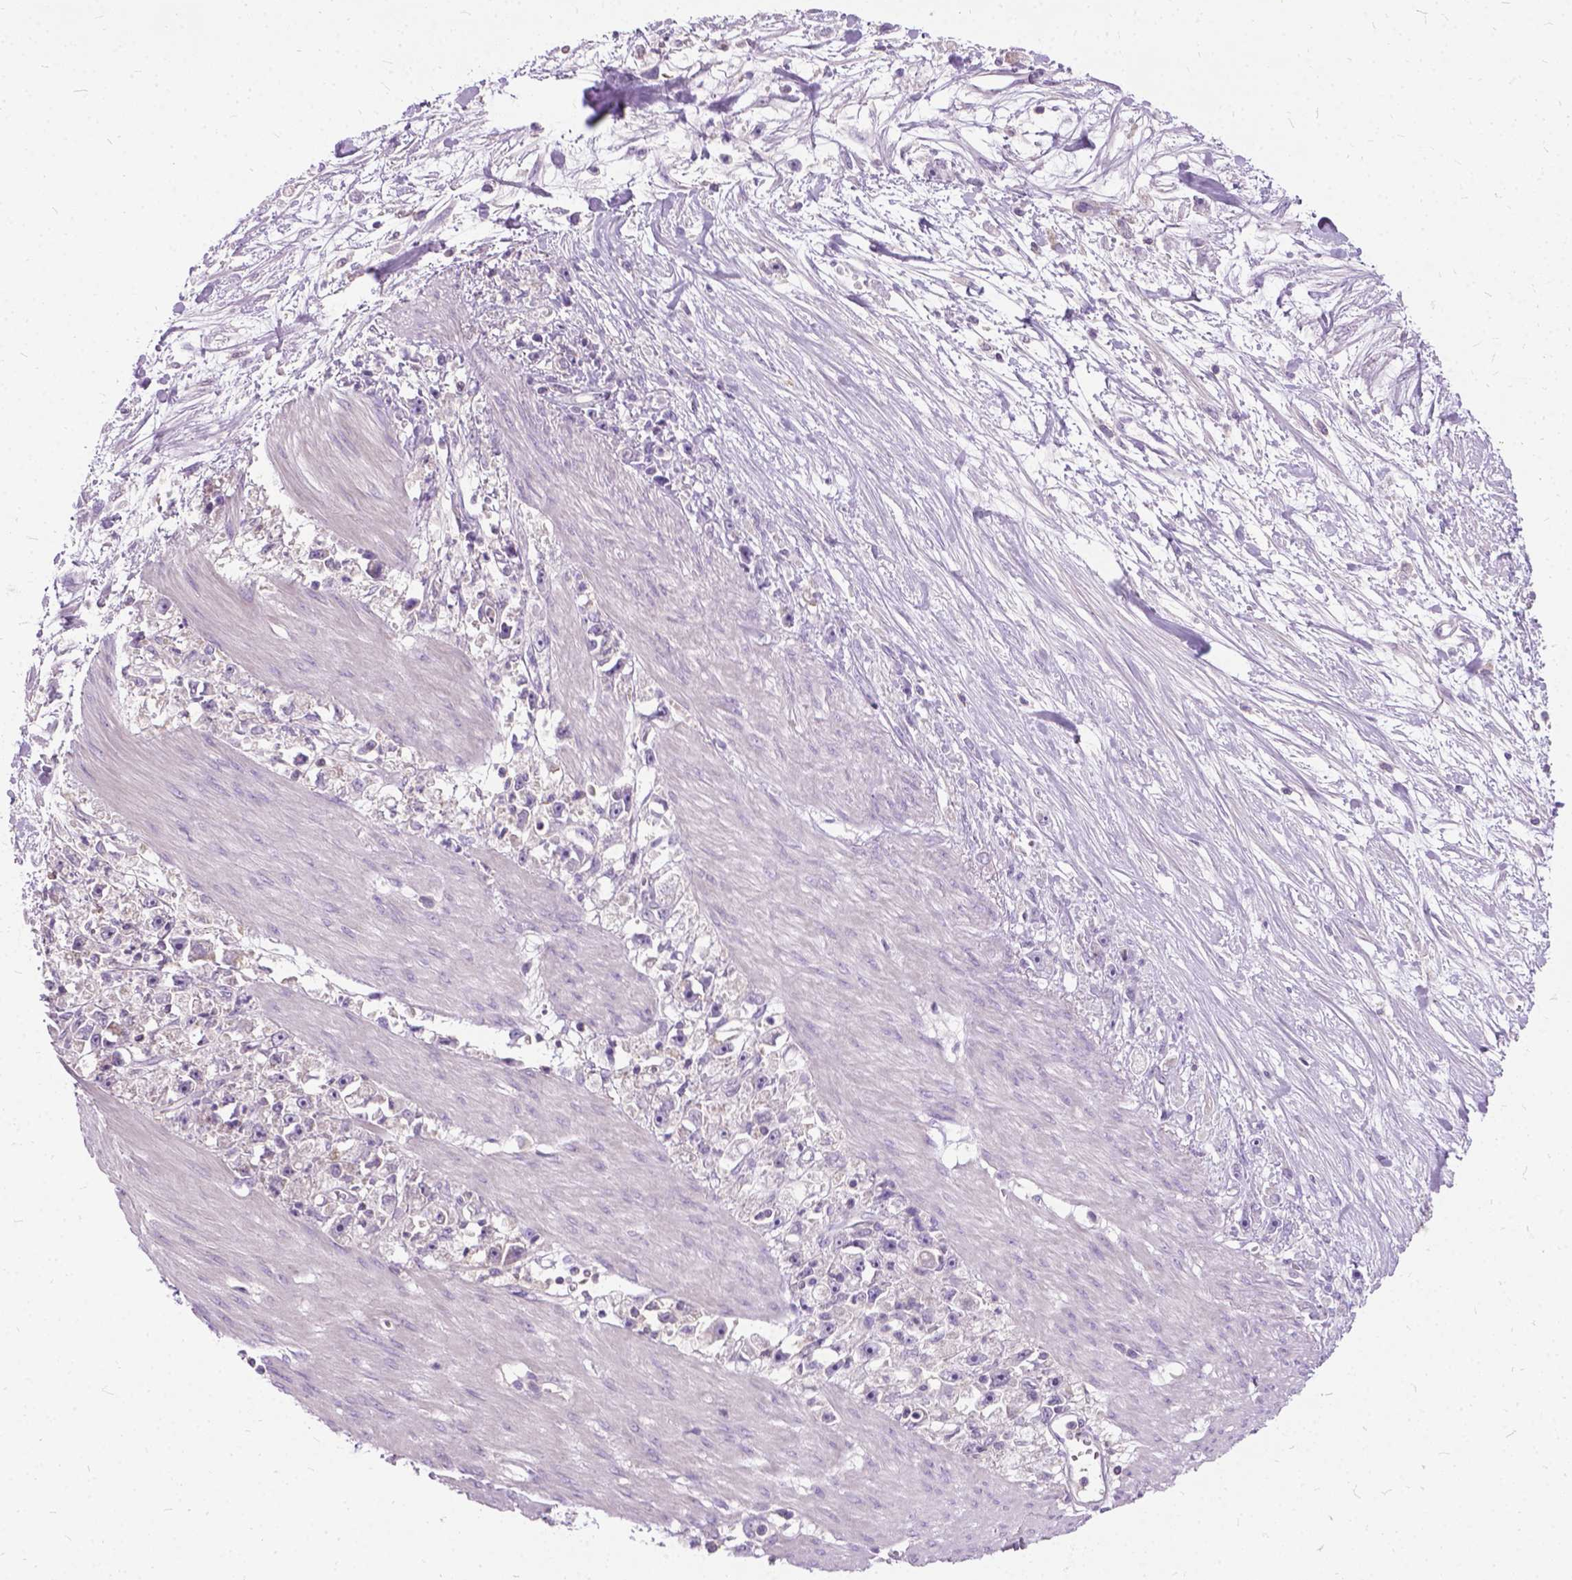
{"staining": {"intensity": "negative", "quantity": "none", "location": "none"}, "tissue": "stomach cancer", "cell_type": "Tumor cells", "image_type": "cancer", "snomed": [{"axis": "morphology", "description": "Adenocarcinoma, NOS"}, {"axis": "topography", "description": "Stomach"}], "caption": "Immunohistochemistry (IHC) histopathology image of neoplastic tissue: human stomach cancer stained with DAB (3,3'-diaminobenzidine) shows no significant protein expression in tumor cells.", "gene": "JAK3", "patient": {"sex": "female", "age": 59}}